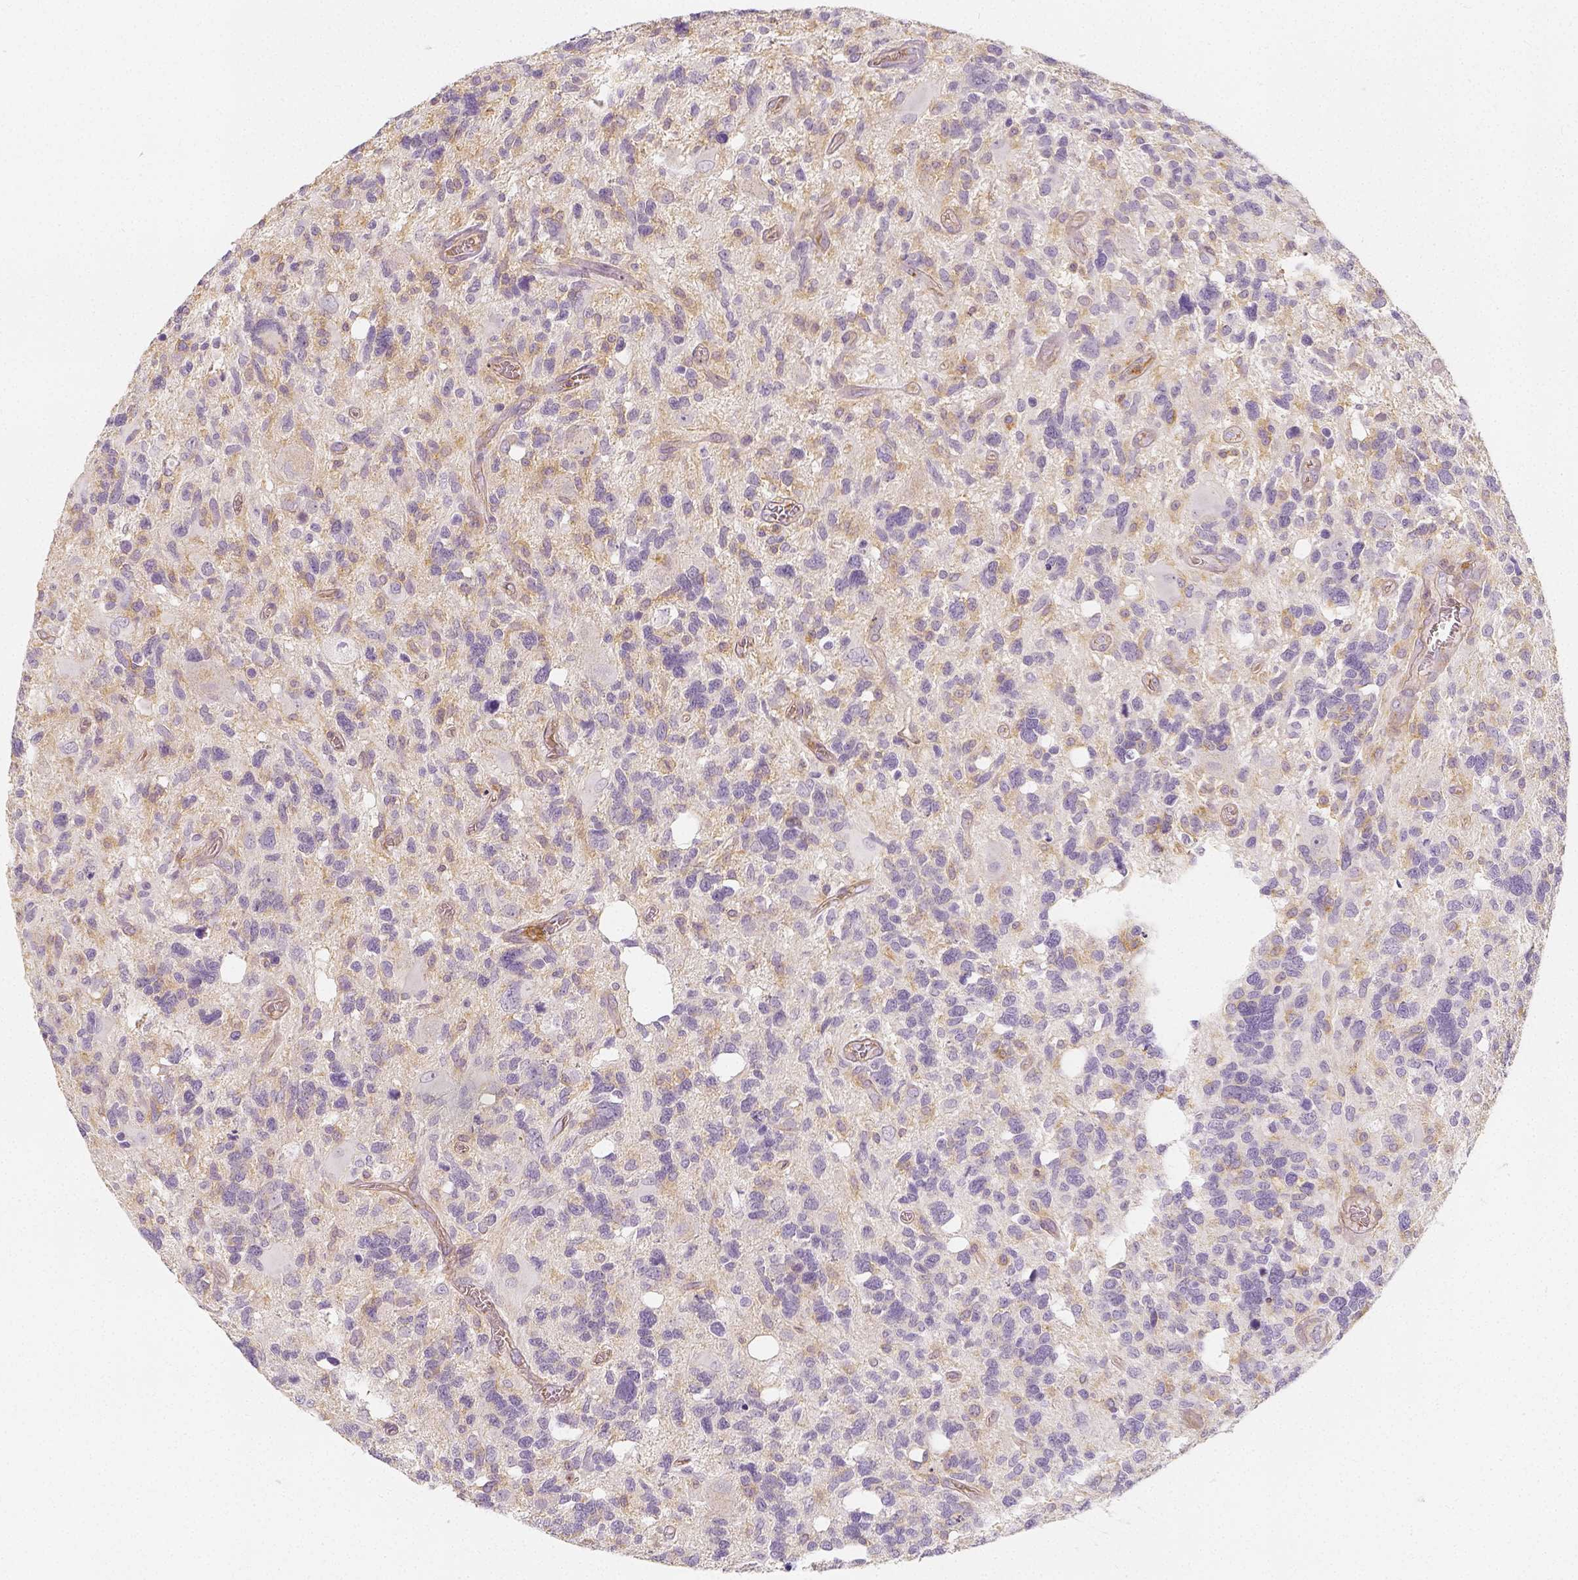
{"staining": {"intensity": "negative", "quantity": "none", "location": "none"}, "tissue": "glioma", "cell_type": "Tumor cells", "image_type": "cancer", "snomed": [{"axis": "morphology", "description": "Glioma, malignant, High grade"}, {"axis": "topography", "description": "Brain"}], "caption": "Immunohistochemical staining of human glioma exhibits no significant positivity in tumor cells. (IHC, brightfield microscopy, high magnification).", "gene": "PTPRJ", "patient": {"sex": "male", "age": 49}}